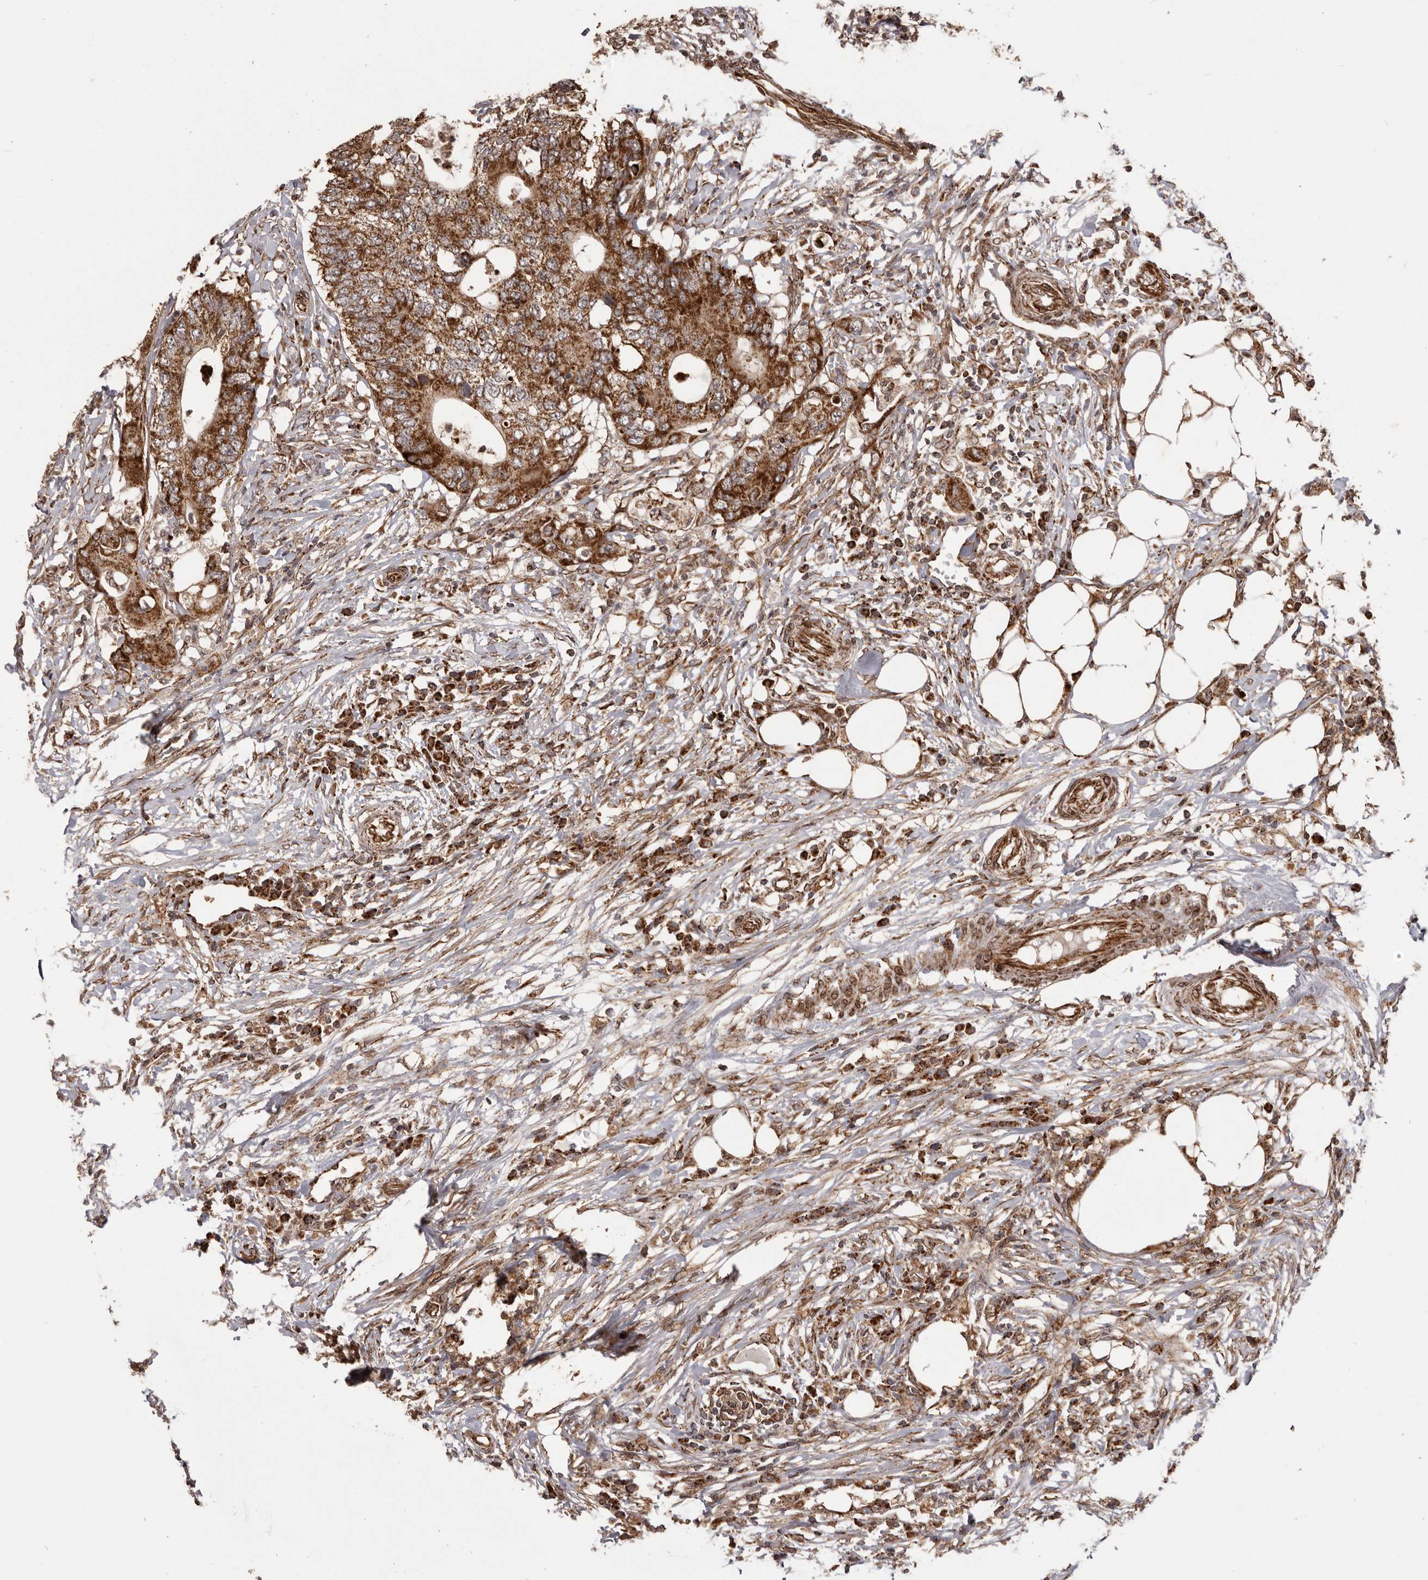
{"staining": {"intensity": "strong", "quantity": ">75%", "location": "cytoplasmic/membranous"}, "tissue": "colorectal cancer", "cell_type": "Tumor cells", "image_type": "cancer", "snomed": [{"axis": "morphology", "description": "Adenocarcinoma, NOS"}, {"axis": "topography", "description": "Colon"}], "caption": "Protein positivity by IHC shows strong cytoplasmic/membranous expression in approximately >75% of tumor cells in colorectal cancer. The staining was performed using DAB to visualize the protein expression in brown, while the nuclei were stained in blue with hematoxylin (Magnification: 20x).", "gene": "CHRM2", "patient": {"sex": "male", "age": 71}}